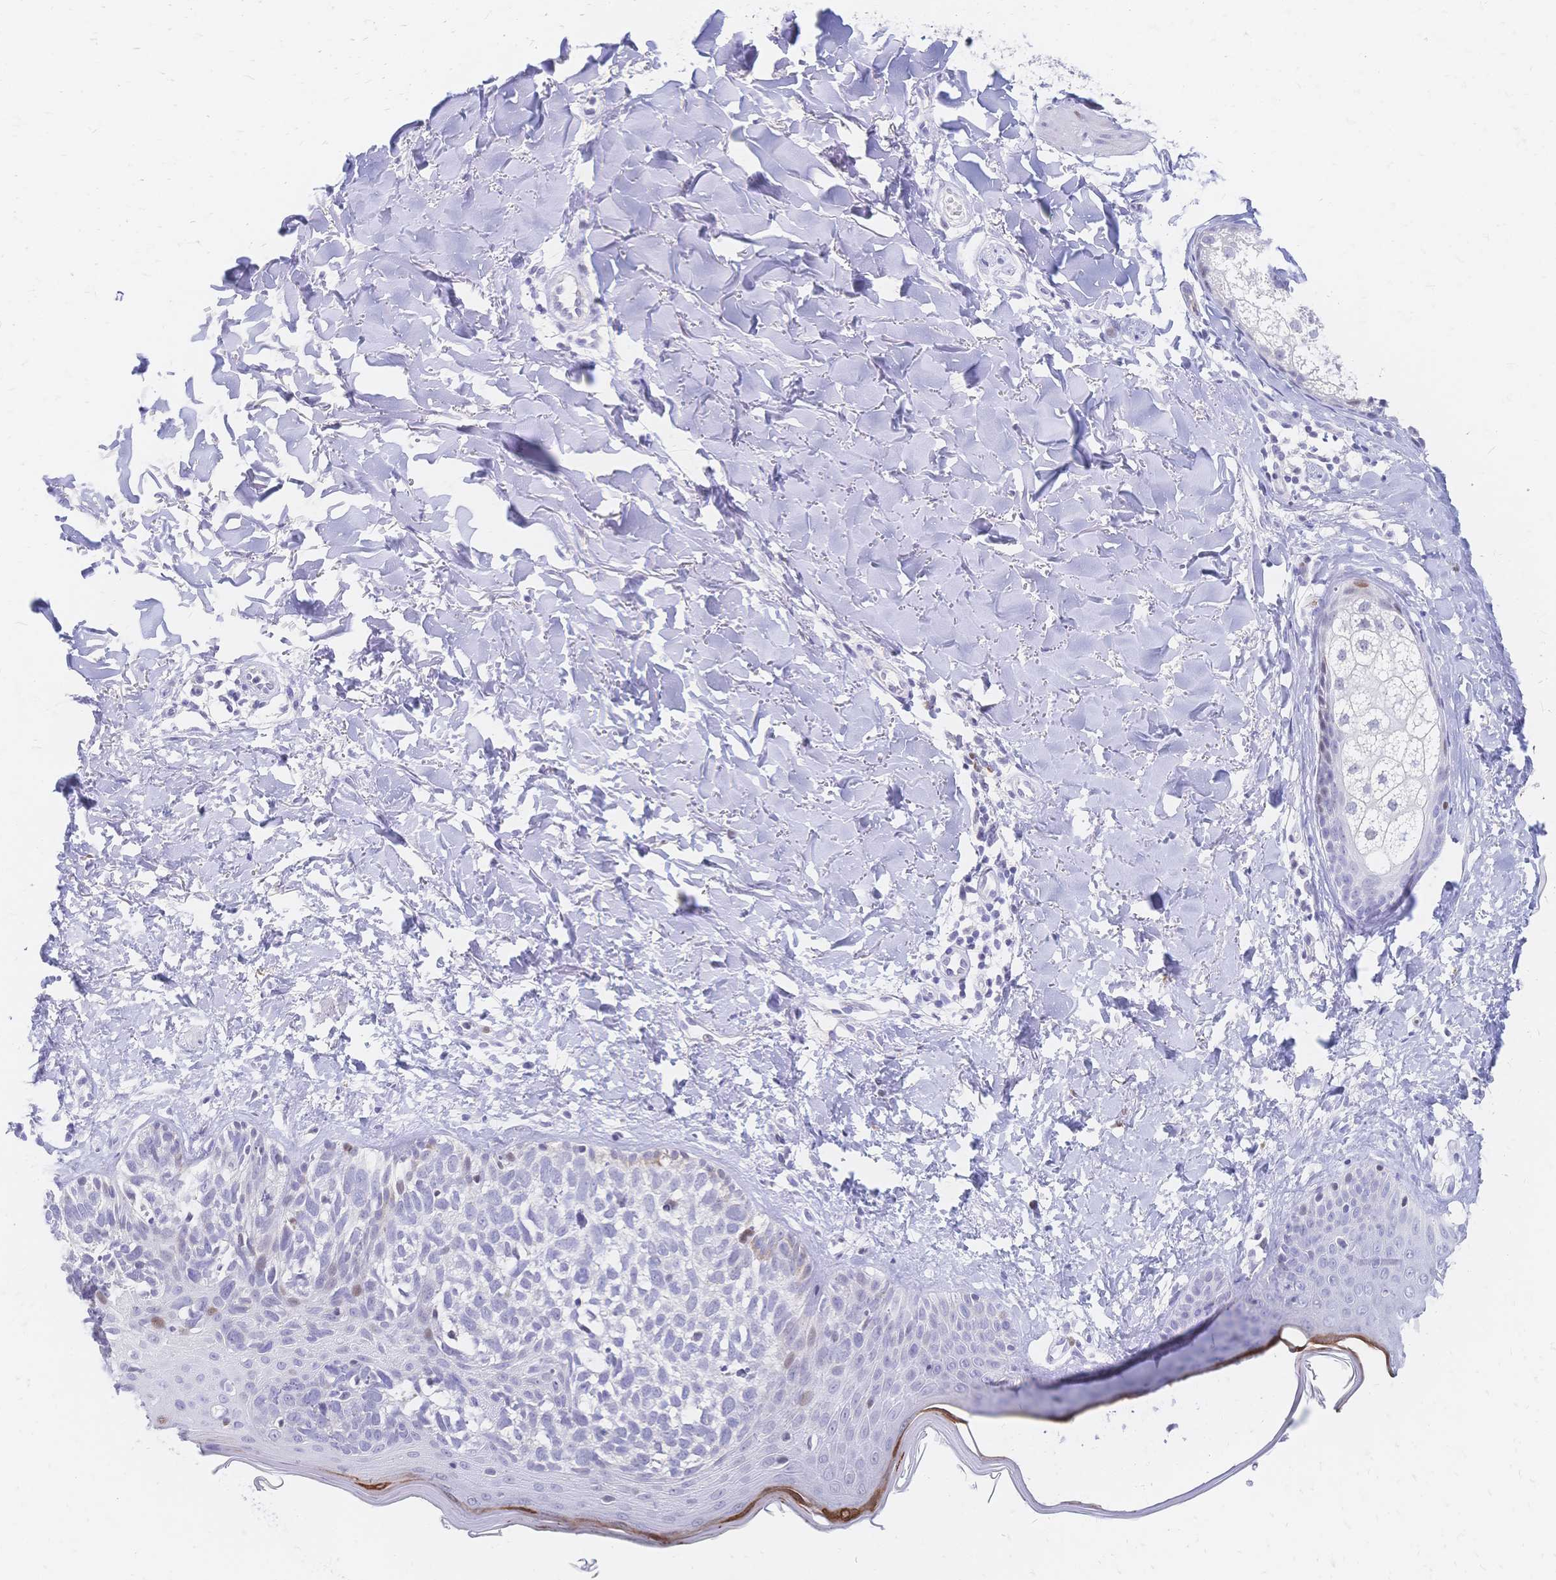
{"staining": {"intensity": "negative", "quantity": "none", "location": "none"}, "tissue": "skin cancer", "cell_type": "Tumor cells", "image_type": "cancer", "snomed": [{"axis": "morphology", "description": "Basal cell carcinoma"}, {"axis": "topography", "description": "Skin"}], "caption": "There is no significant expression in tumor cells of skin cancer (basal cell carcinoma).", "gene": "PSORS1C2", "patient": {"sex": "female", "age": 45}}